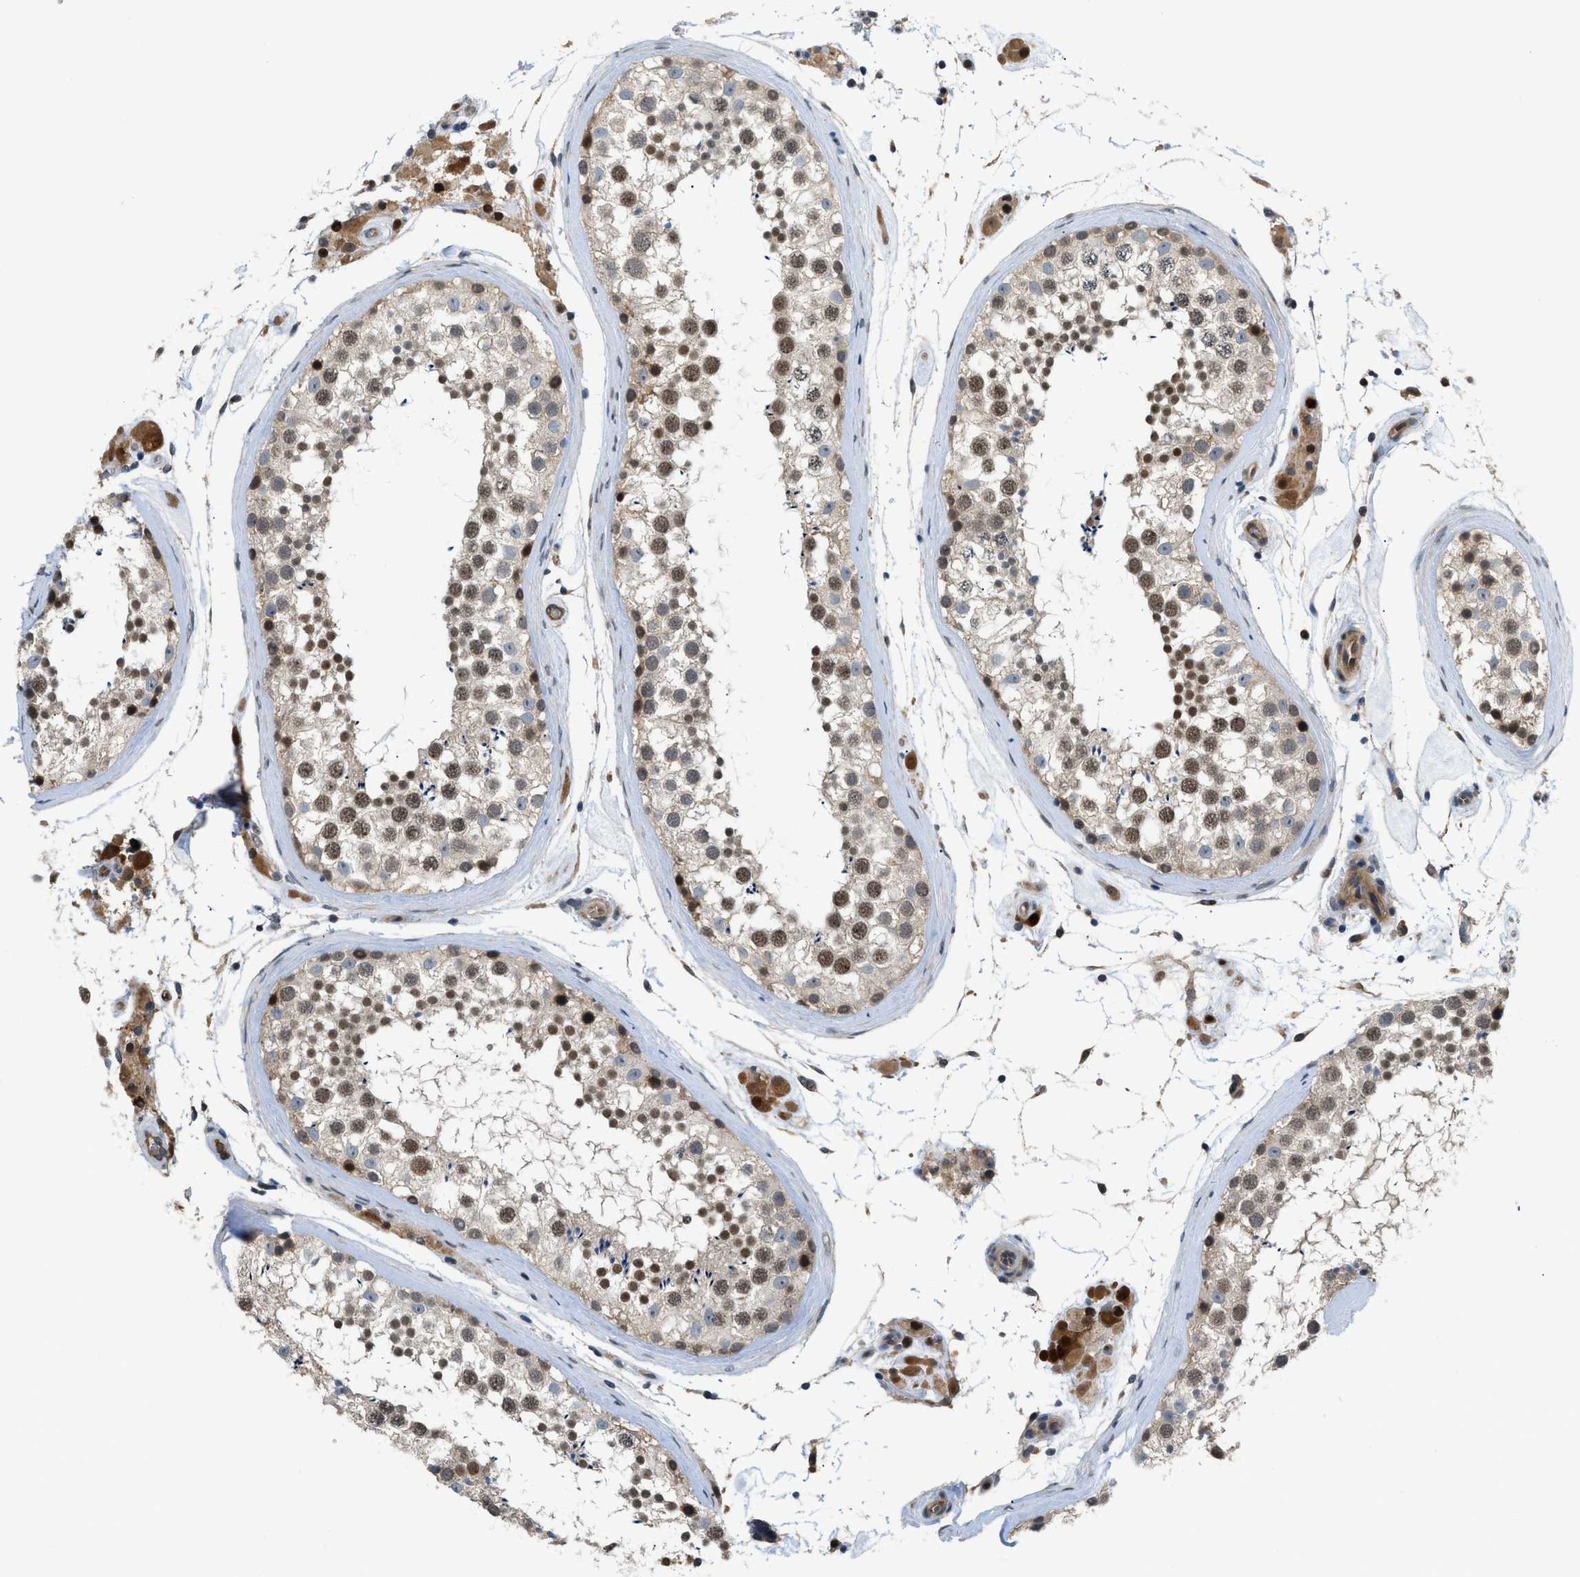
{"staining": {"intensity": "strong", "quantity": "25%-75%", "location": "nuclear"}, "tissue": "testis", "cell_type": "Cells in seminiferous ducts", "image_type": "normal", "snomed": [{"axis": "morphology", "description": "Normal tissue, NOS"}, {"axis": "topography", "description": "Testis"}], "caption": "Protein analysis of normal testis exhibits strong nuclear expression in approximately 25%-75% of cells in seminiferous ducts.", "gene": "TRAK2", "patient": {"sex": "male", "age": 46}}